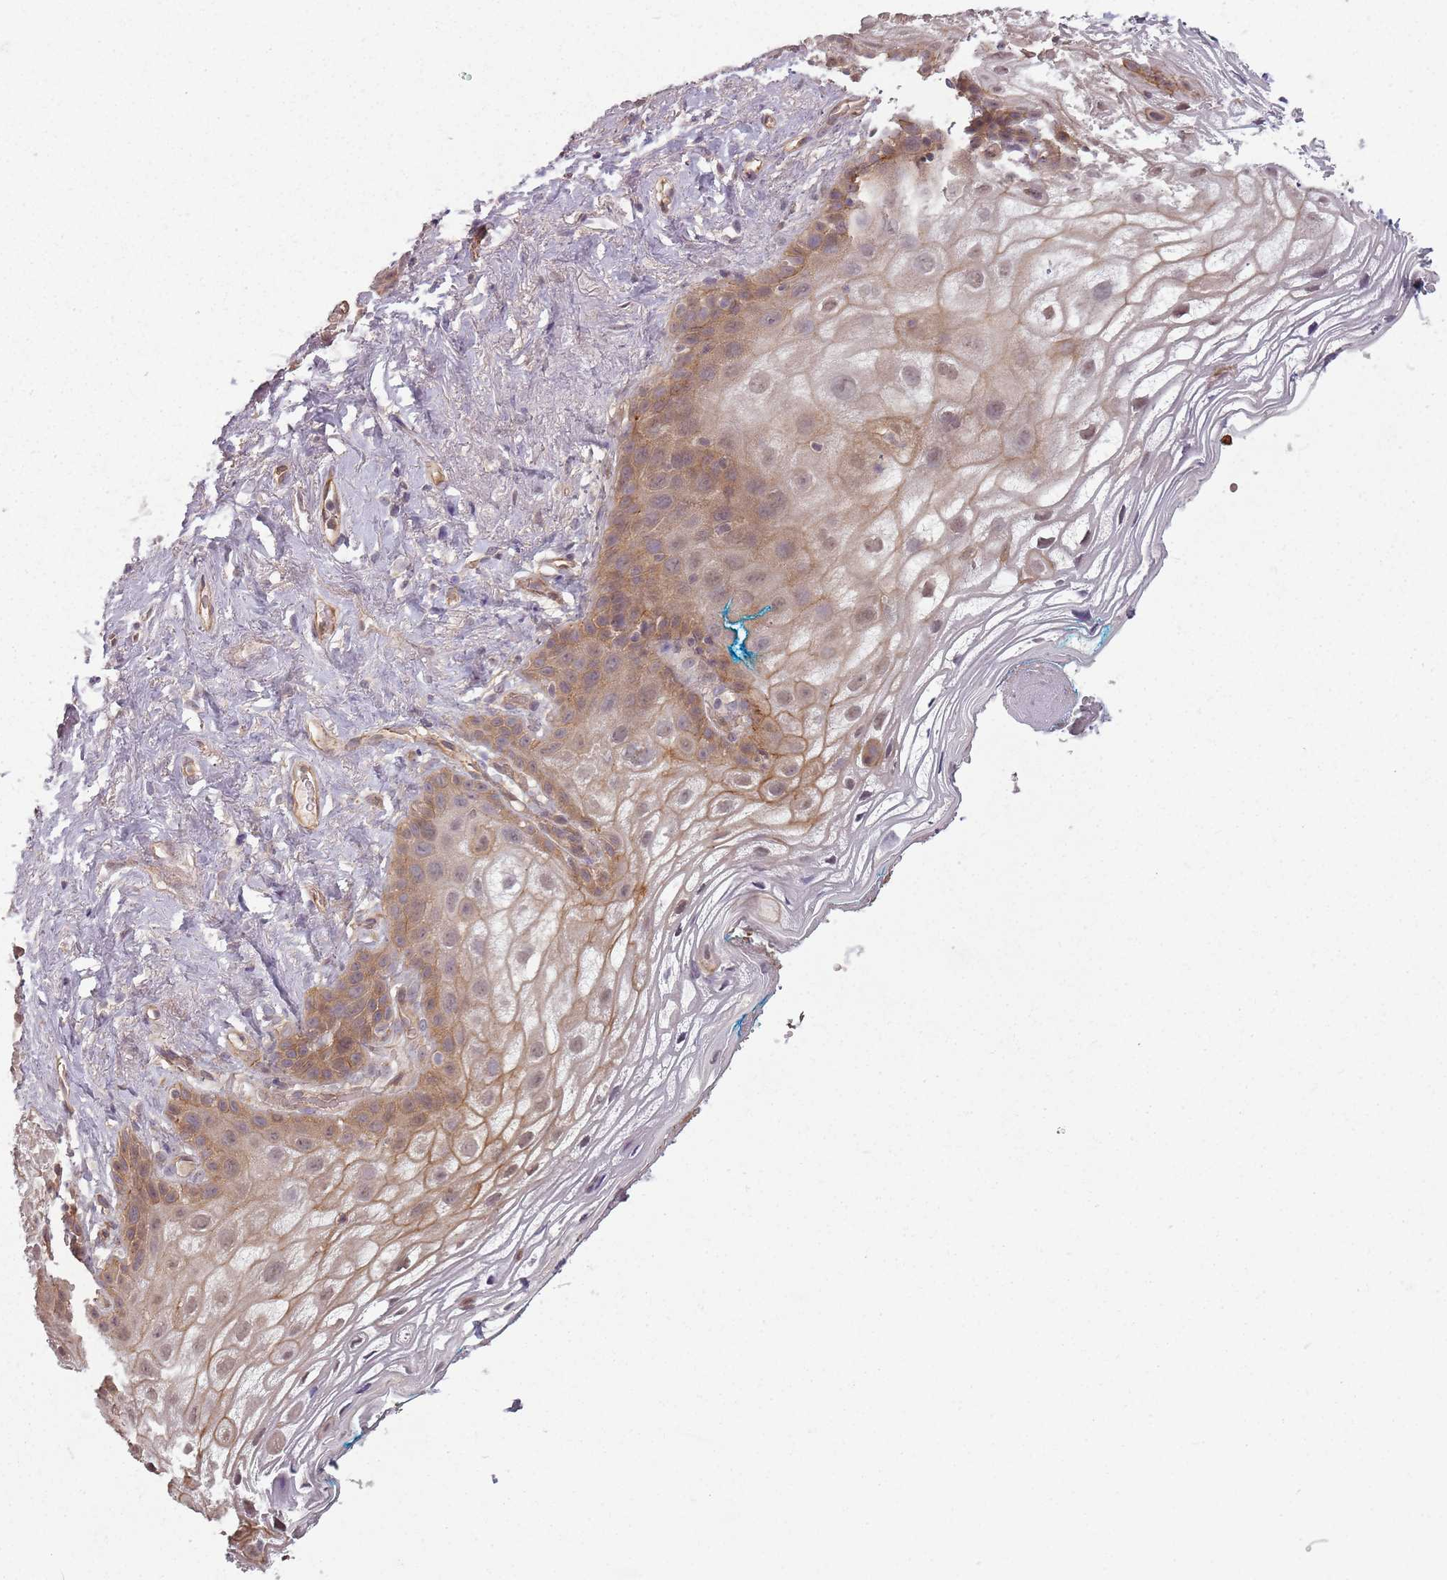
{"staining": {"intensity": "moderate", "quantity": "<25%", "location": "cytoplasmic/membranous,nuclear"}, "tissue": "vagina", "cell_type": "Squamous epithelial cells", "image_type": "normal", "snomed": [{"axis": "morphology", "description": "Normal tissue, NOS"}, {"axis": "topography", "description": "Vagina"}], "caption": "Benign vagina reveals moderate cytoplasmic/membranous,nuclear staining in about <25% of squamous epithelial cells.", "gene": "PPP1R14C", "patient": {"sex": "female", "age": 68}}